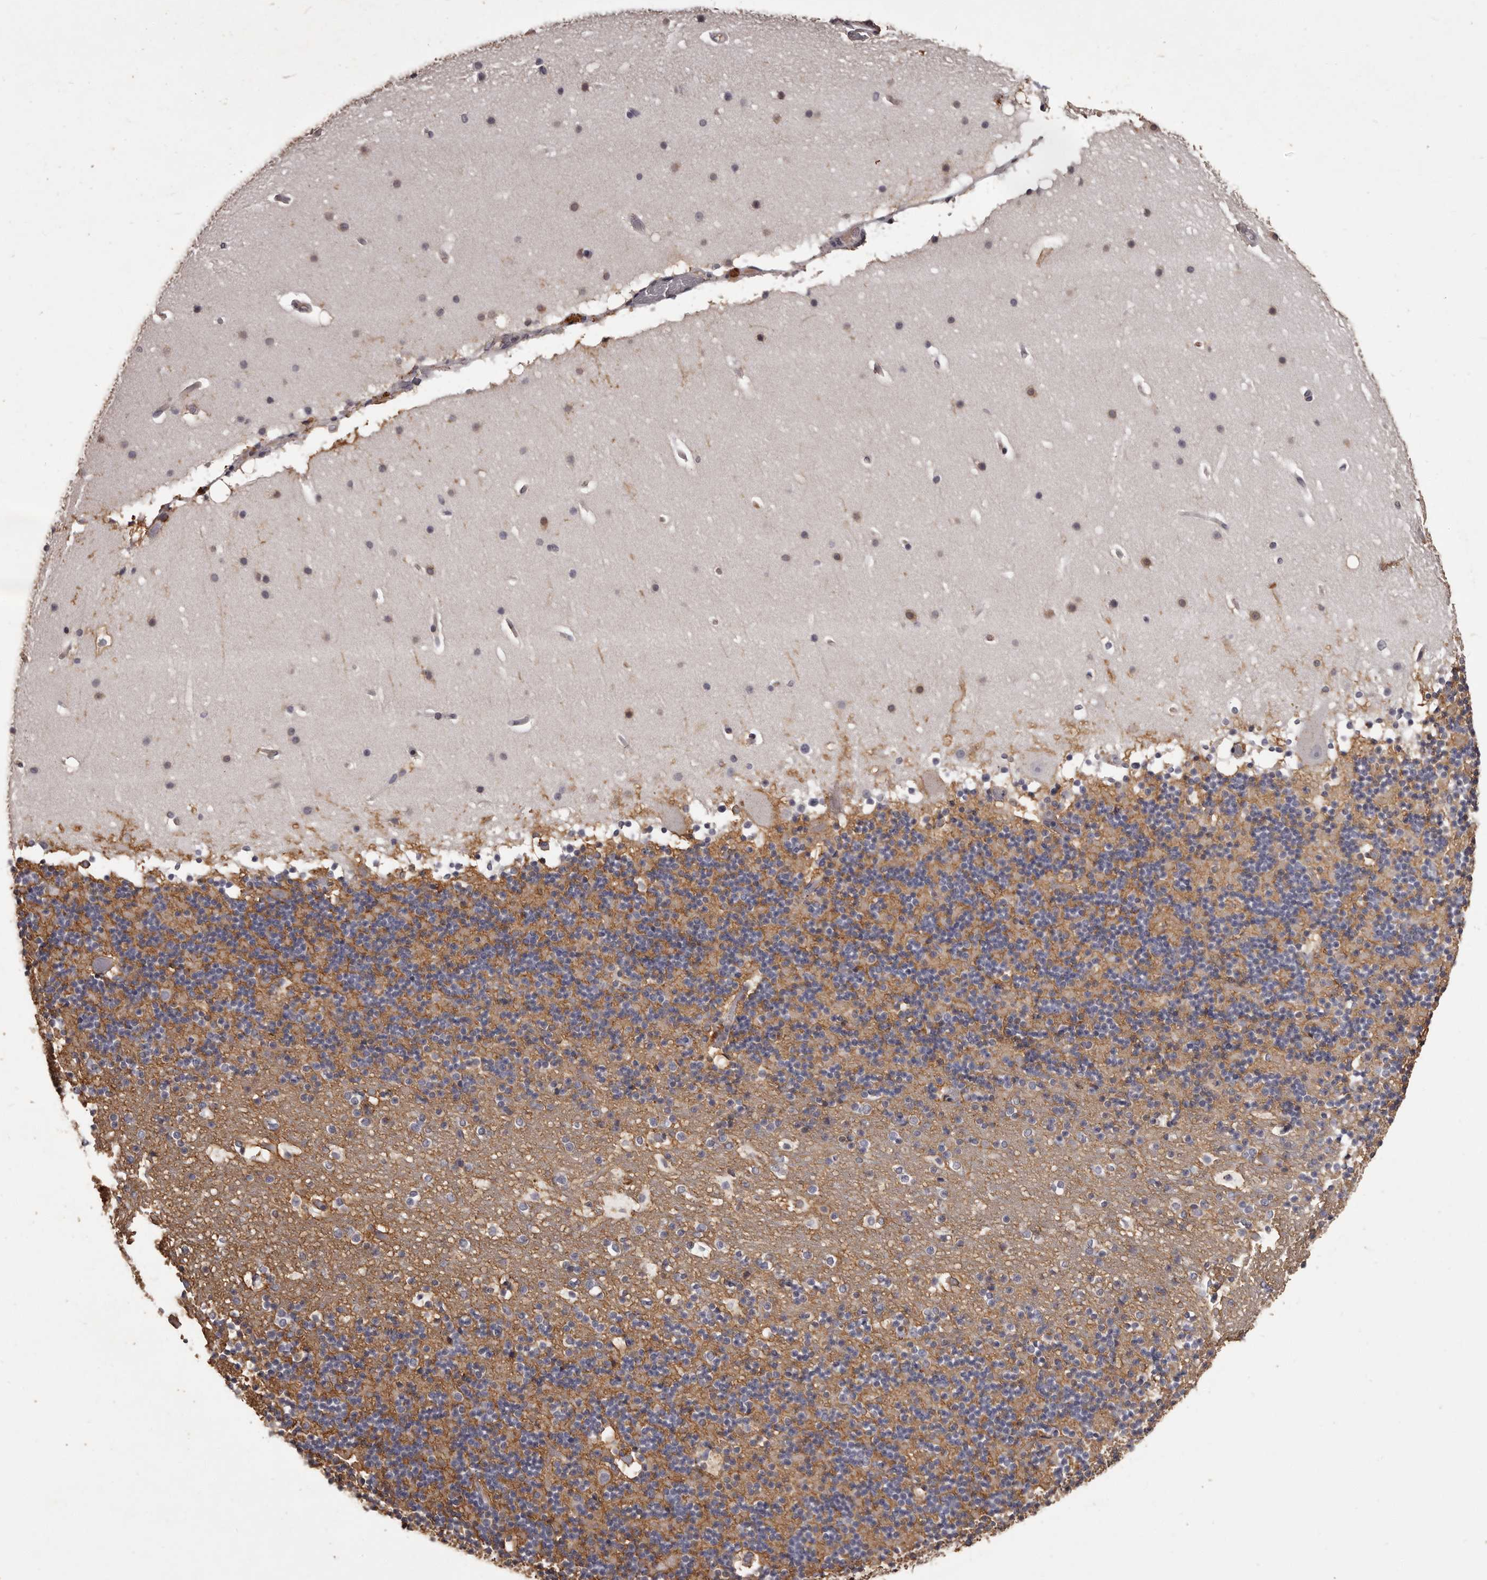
{"staining": {"intensity": "moderate", "quantity": "<25%", "location": "cytoplasmic/membranous"}, "tissue": "cerebellum", "cell_type": "Cells in granular layer", "image_type": "normal", "snomed": [{"axis": "morphology", "description": "Normal tissue, NOS"}, {"axis": "topography", "description": "Cerebellum"}], "caption": "IHC histopathology image of unremarkable cerebellum: cerebellum stained using IHC shows low levels of moderate protein expression localized specifically in the cytoplasmic/membranous of cells in granular layer, appearing as a cytoplasmic/membranous brown color.", "gene": "GPR78", "patient": {"sex": "male", "age": 57}}